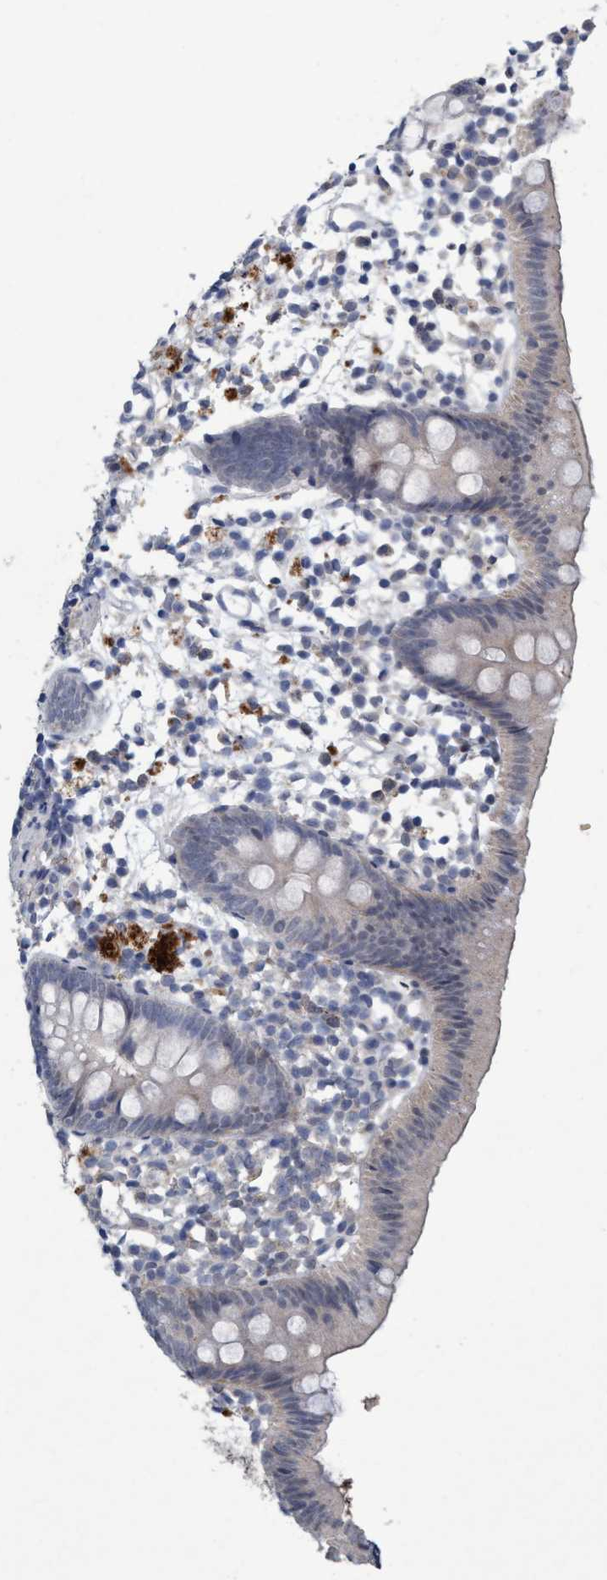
{"staining": {"intensity": "weak", "quantity": "<25%", "location": "cytoplasmic/membranous"}, "tissue": "appendix", "cell_type": "Glandular cells", "image_type": "normal", "snomed": [{"axis": "morphology", "description": "Normal tissue, NOS"}, {"axis": "topography", "description": "Appendix"}], "caption": "This is an immunohistochemistry (IHC) photomicrograph of normal human appendix. There is no expression in glandular cells.", "gene": "RNF208", "patient": {"sex": "female", "age": 20}}